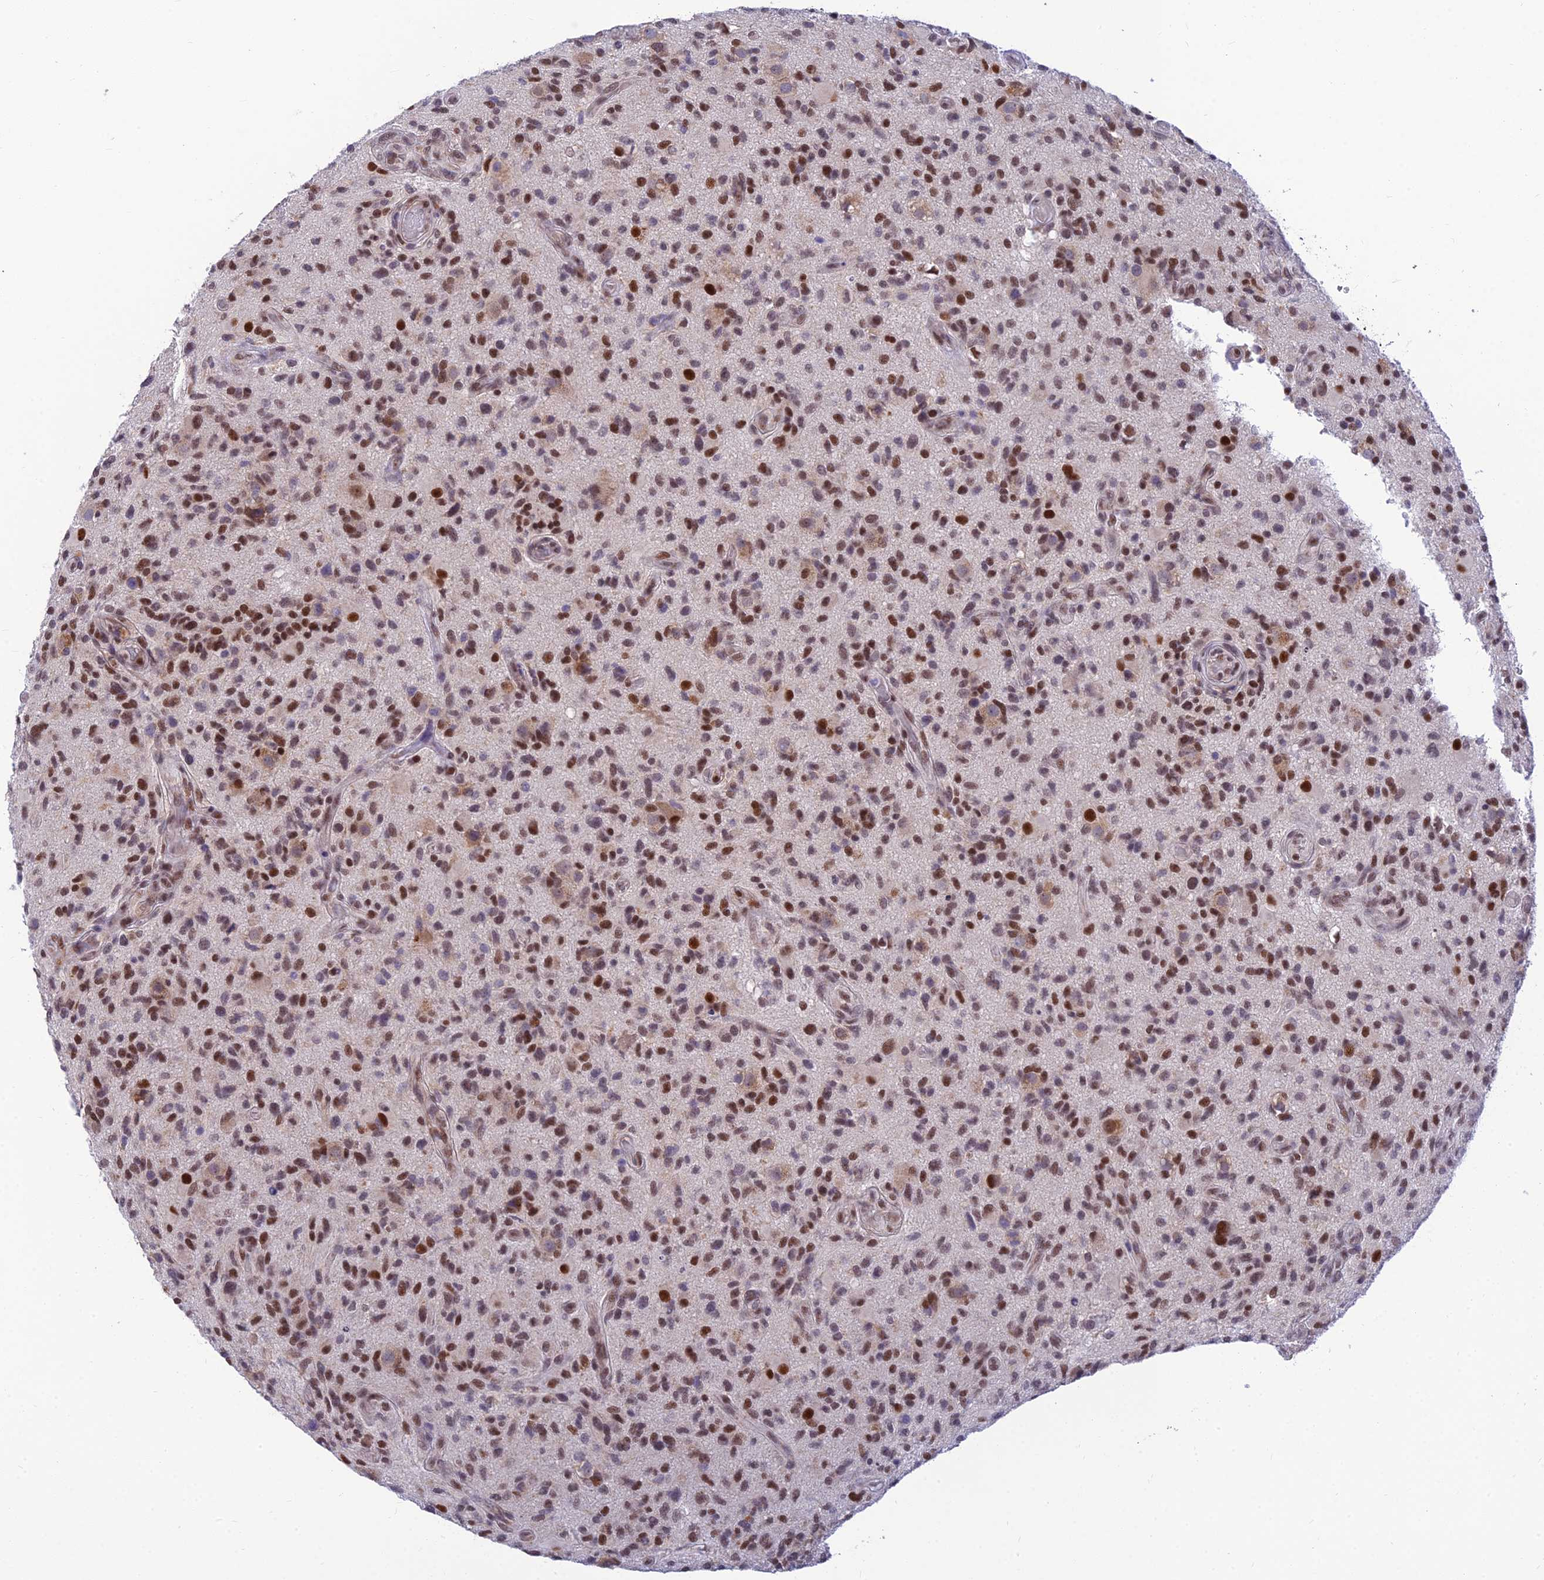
{"staining": {"intensity": "moderate", "quantity": ">75%", "location": "nuclear"}, "tissue": "glioma", "cell_type": "Tumor cells", "image_type": "cancer", "snomed": [{"axis": "morphology", "description": "Glioma, malignant, High grade"}, {"axis": "topography", "description": "Brain"}], "caption": "Approximately >75% of tumor cells in malignant glioma (high-grade) show moderate nuclear protein staining as visualized by brown immunohistochemical staining.", "gene": "C2orf49", "patient": {"sex": "male", "age": 47}}